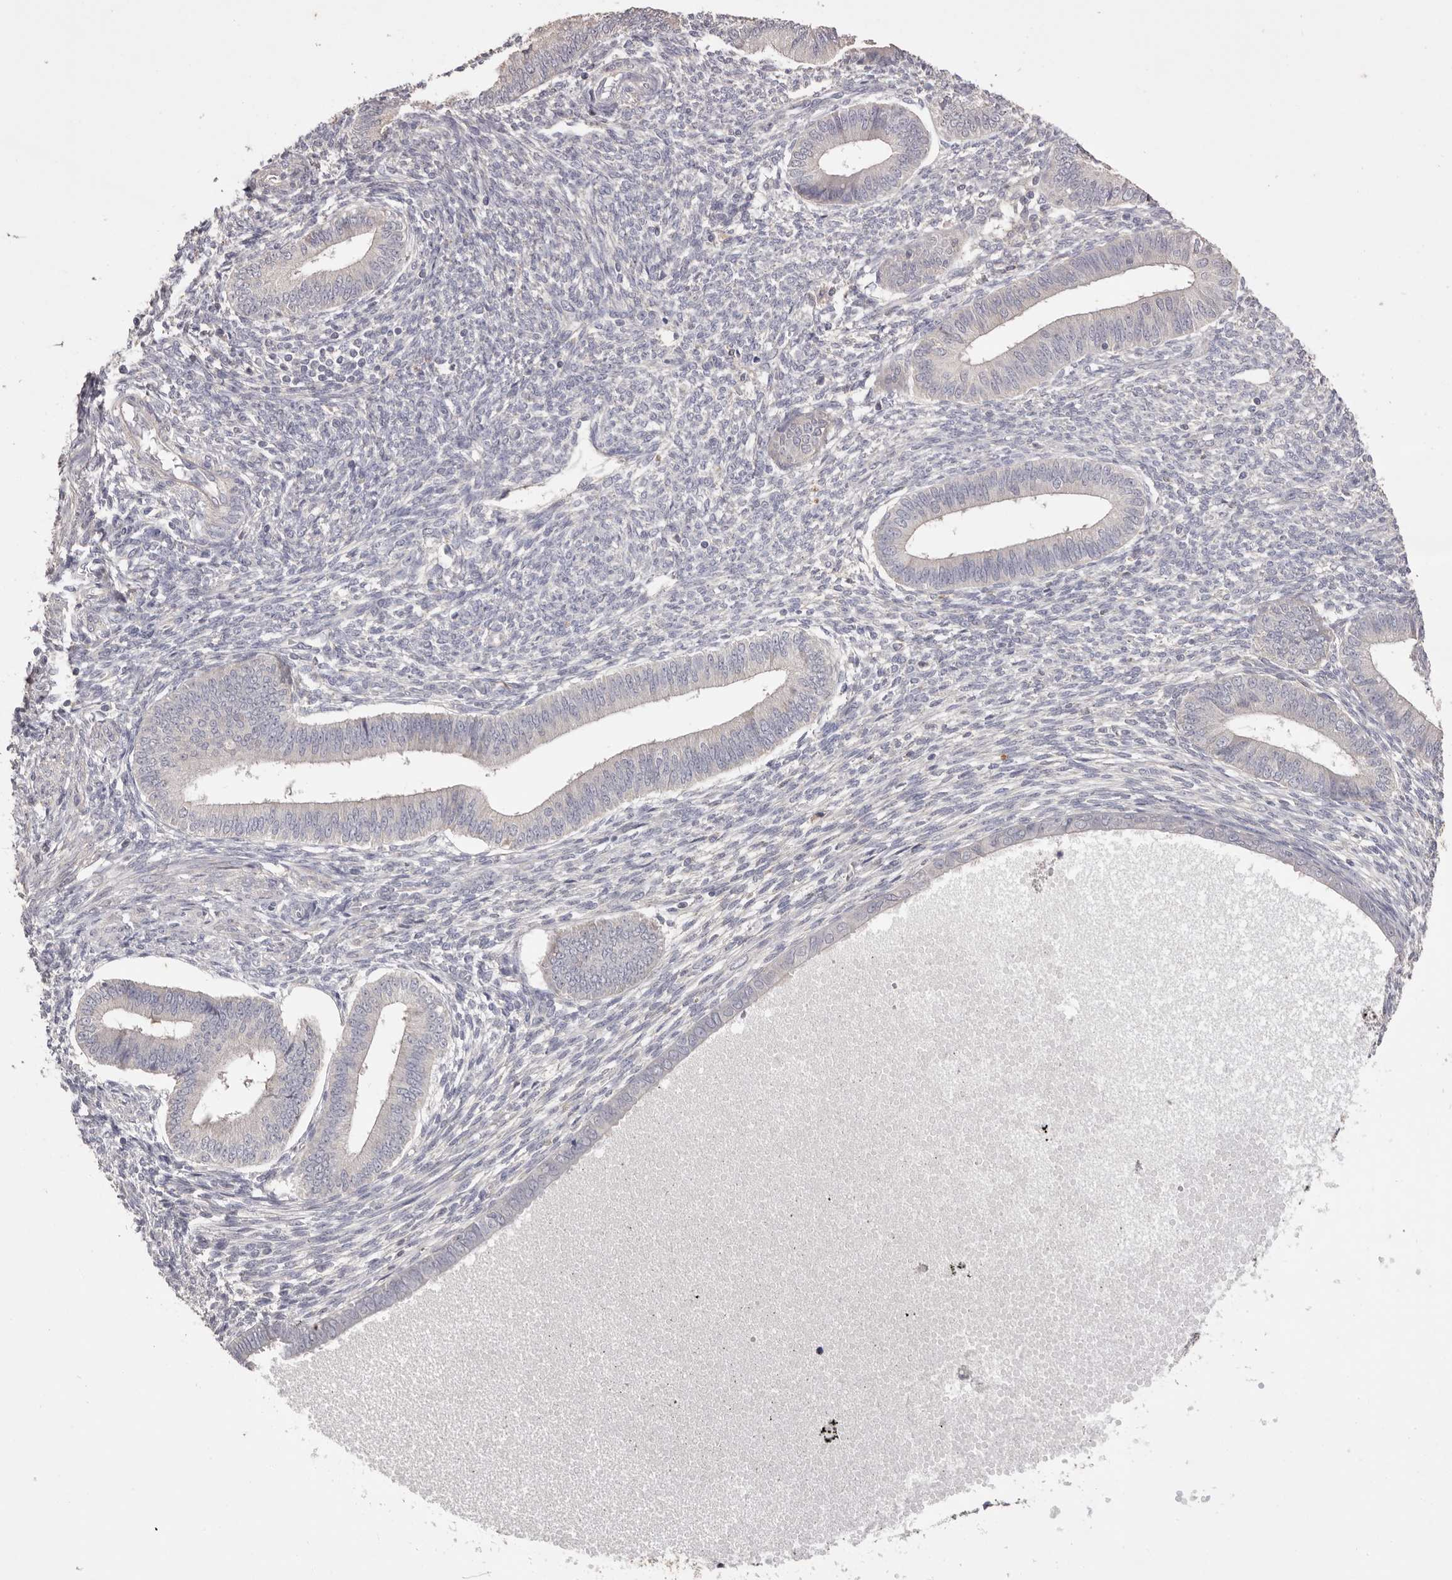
{"staining": {"intensity": "negative", "quantity": "none", "location": "none"}, "tissue": "endometrium", "cell_type": "Cells in endometrial stroma", "image_type": "normal", "snomed": [{"axis": "morphology", "description": "Normal tissue, NOS"}, {"axis": "topography", "description": "Endometrium"}], "caption": "Unremarkable endometrium was stained to show a protein in brown. There is no significant staining in cells in endometrial stroma.", "gene": "HCAR2", "patient": {"sex": "female", "age": 46}}